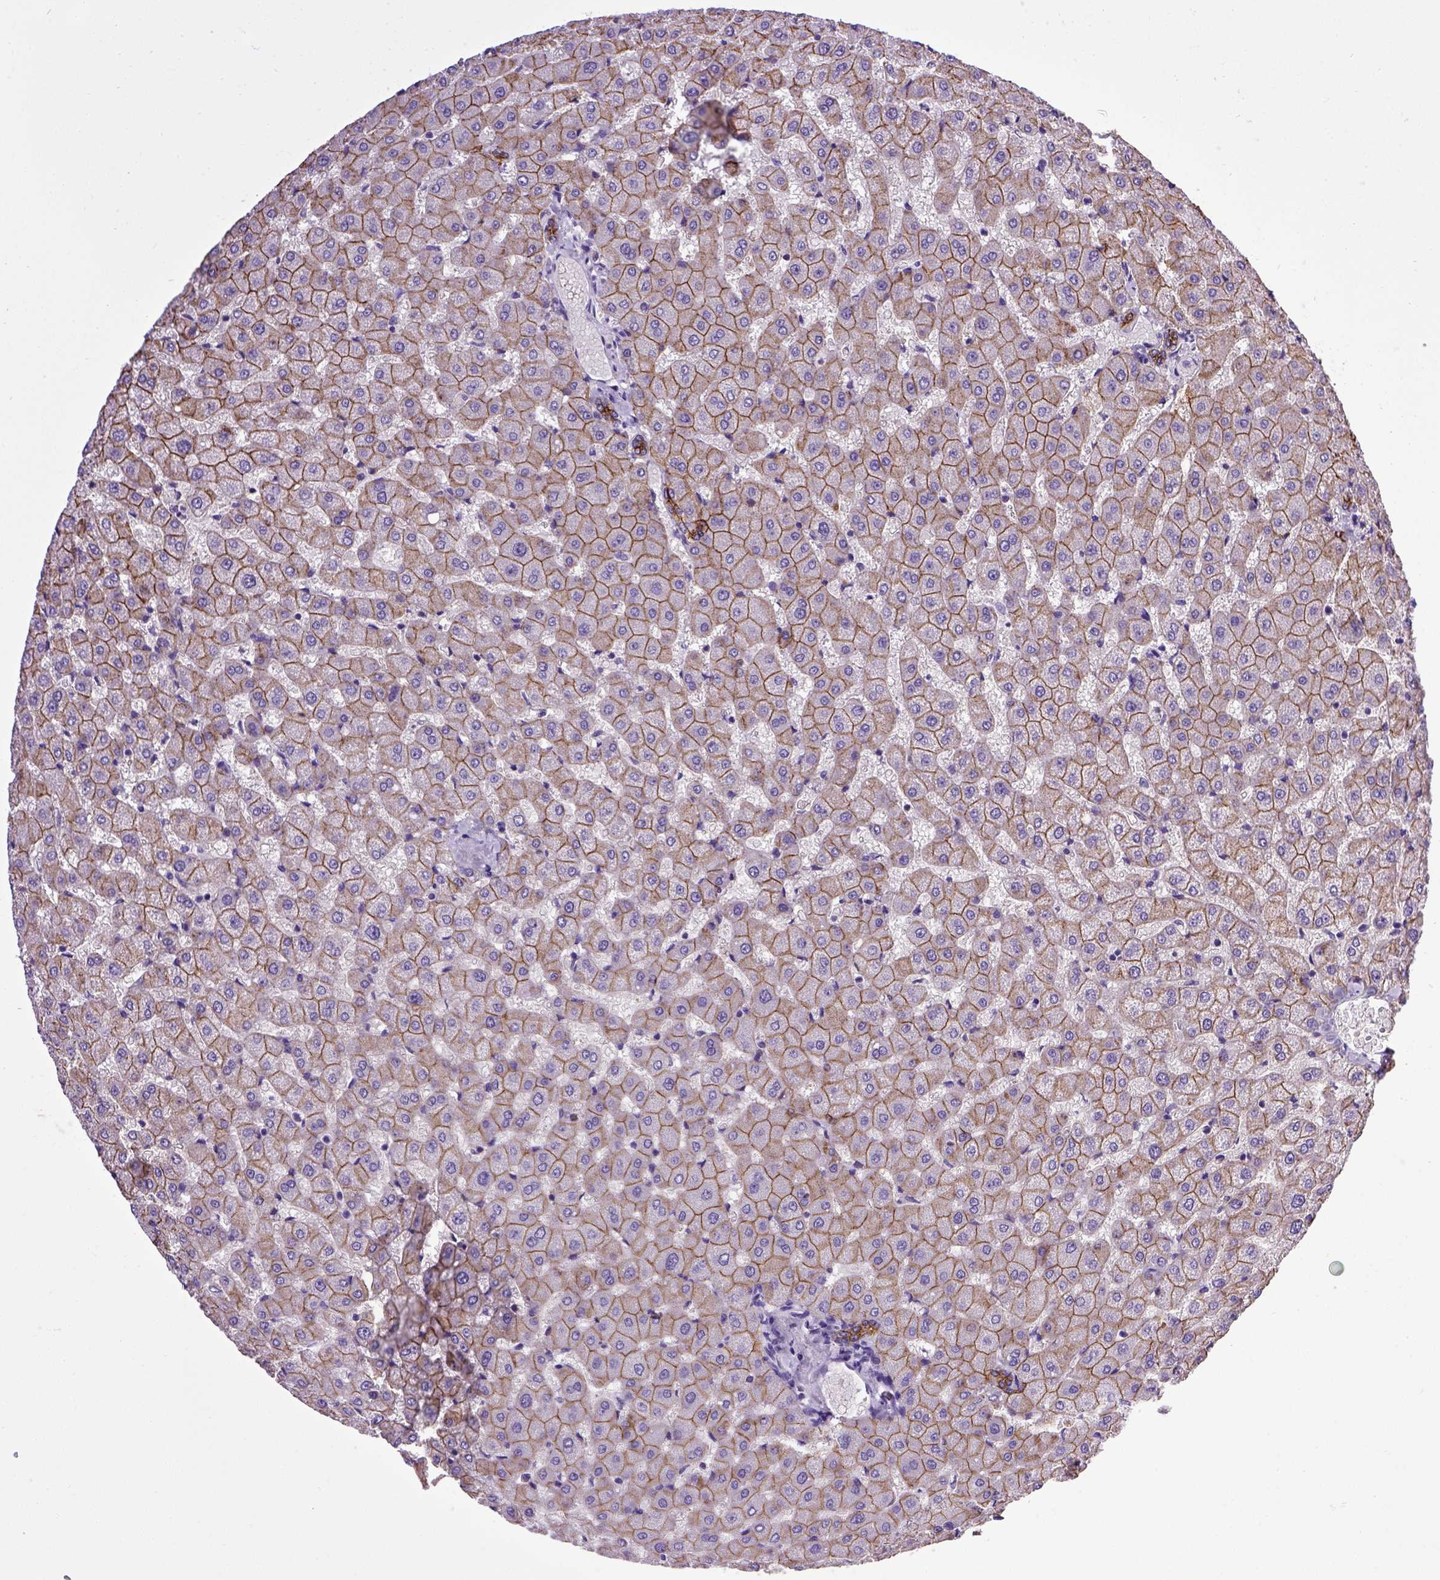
{"staining": {"intensity": "strong", "quantity": ">75%", "location": "cytoplasmic/membranous"}, "tissue": "liver", "cell_type": "Cholangiocytes", "image_type": "normal", "snomed": [{"axis": "morphology", "description": "Normal tissue, NOS"}, {"axis": "topography", "description": "Liver"}], "caption": "Brown immunohistochemical staining in normal liver reveals strong cytoplasmic/membranous positivity in approximately >75% of cholangiocytes.", "gene": "CDH1", "patient": {"sex": "female", "age": 50}}